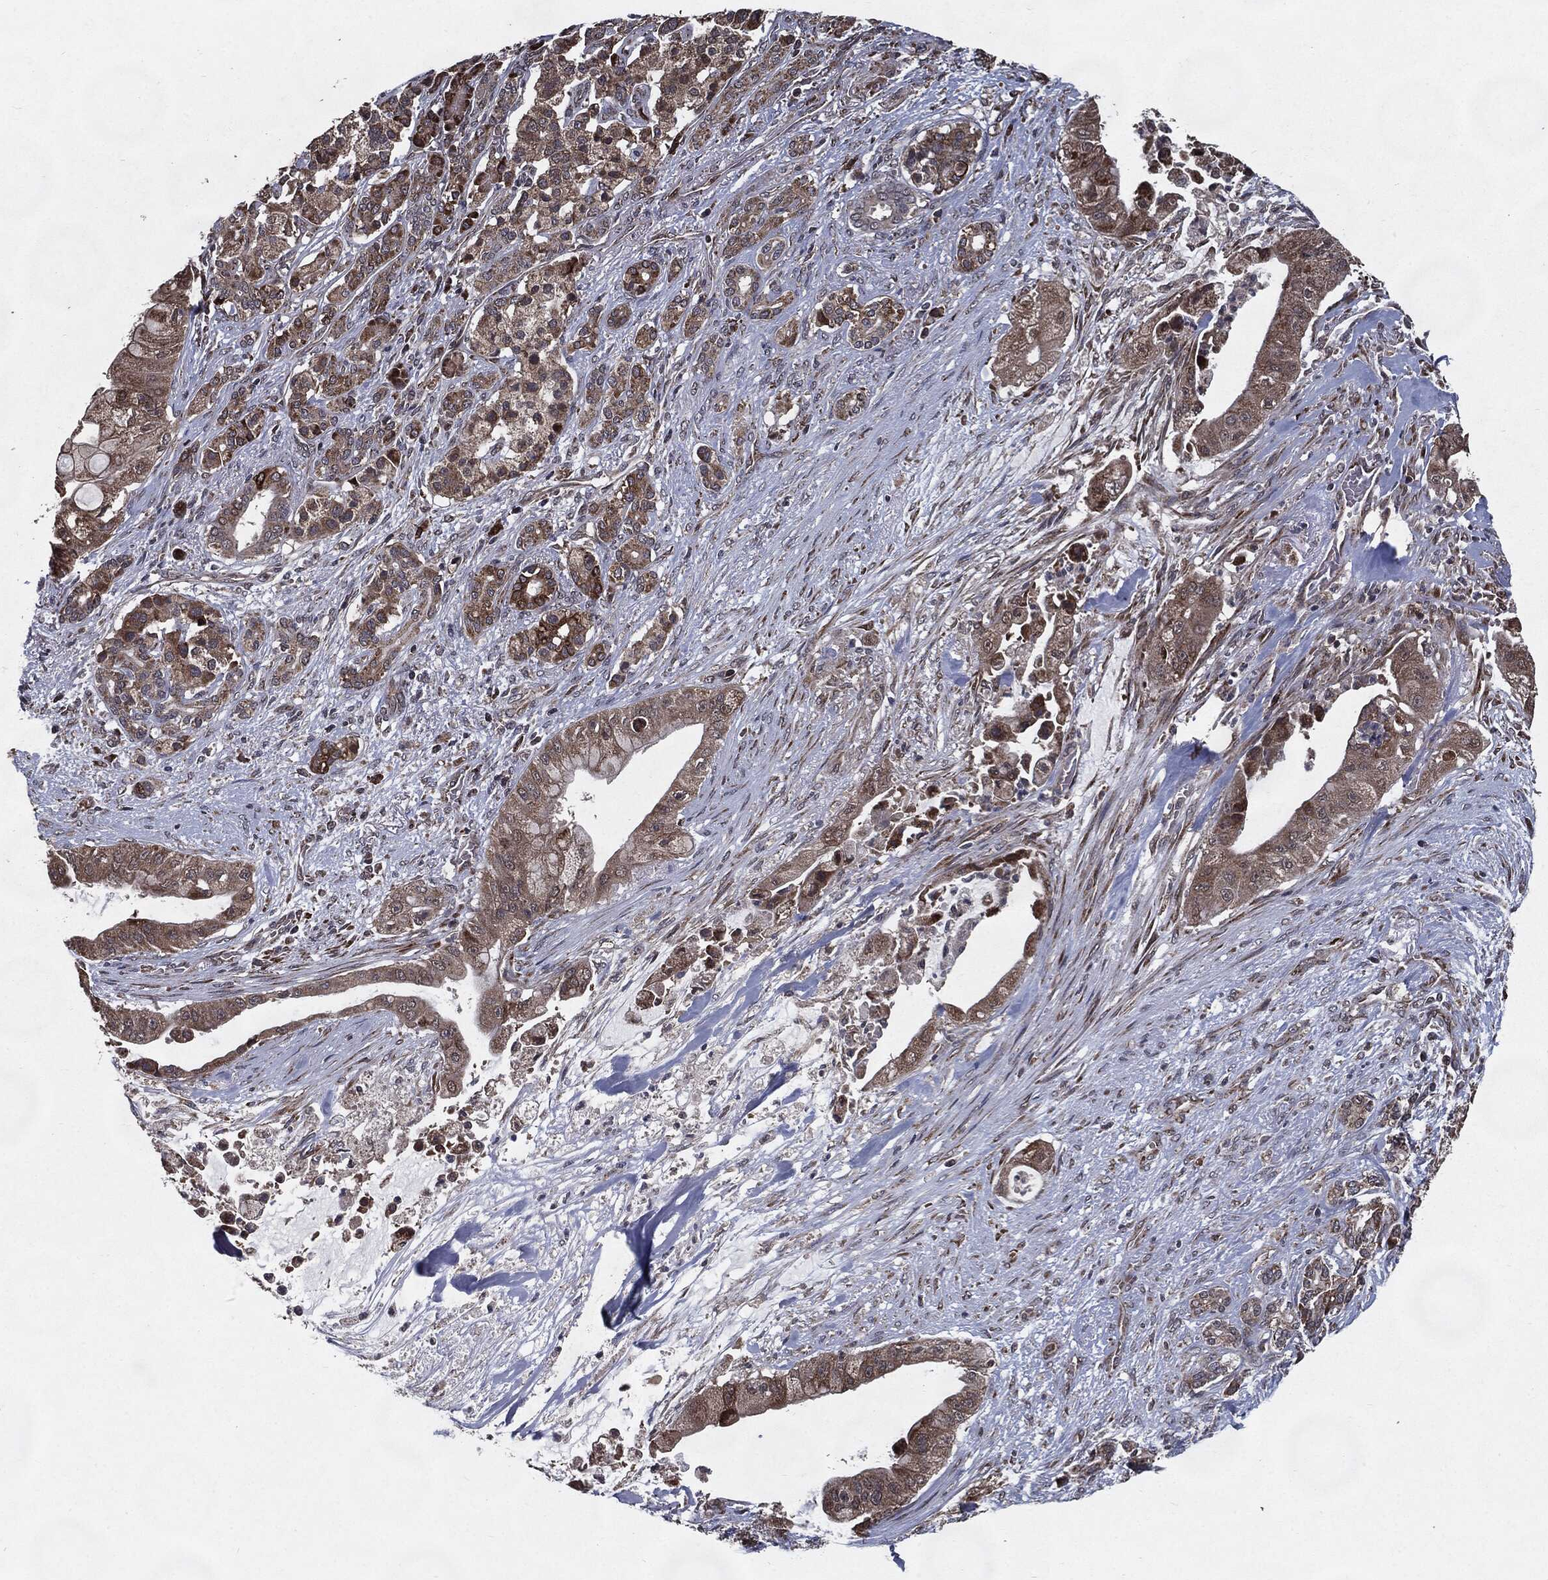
{"staining": {"intensity": "strong", "quantity": "<25%", "location": "cytoplasmic/membranous"}, "tissue": "pancreatic cancer", "cell_type": "Tumor cells", "image_type": "cancer", "snomed": [{"axis": "morphology", "description": "Normal tissue, NOS"}, {"axis": "morphology", "description": "Inflammation, NOS"}, {"axis": "morphology", "description": "Adenocarcinoma, NOS"}, {"axis": "topography", "description": "Pancreas"}], "caption": "Tumor cells demonstrate medium levels of strong cytoplasmic/membranous positivity in approximately <25% of cells in human adenocarcinoma (pancreatic). (IHC, brightfield microscopy, high magnification).", "gene": "HDAC5", "patient": {"sex": "male", "age": 57}}